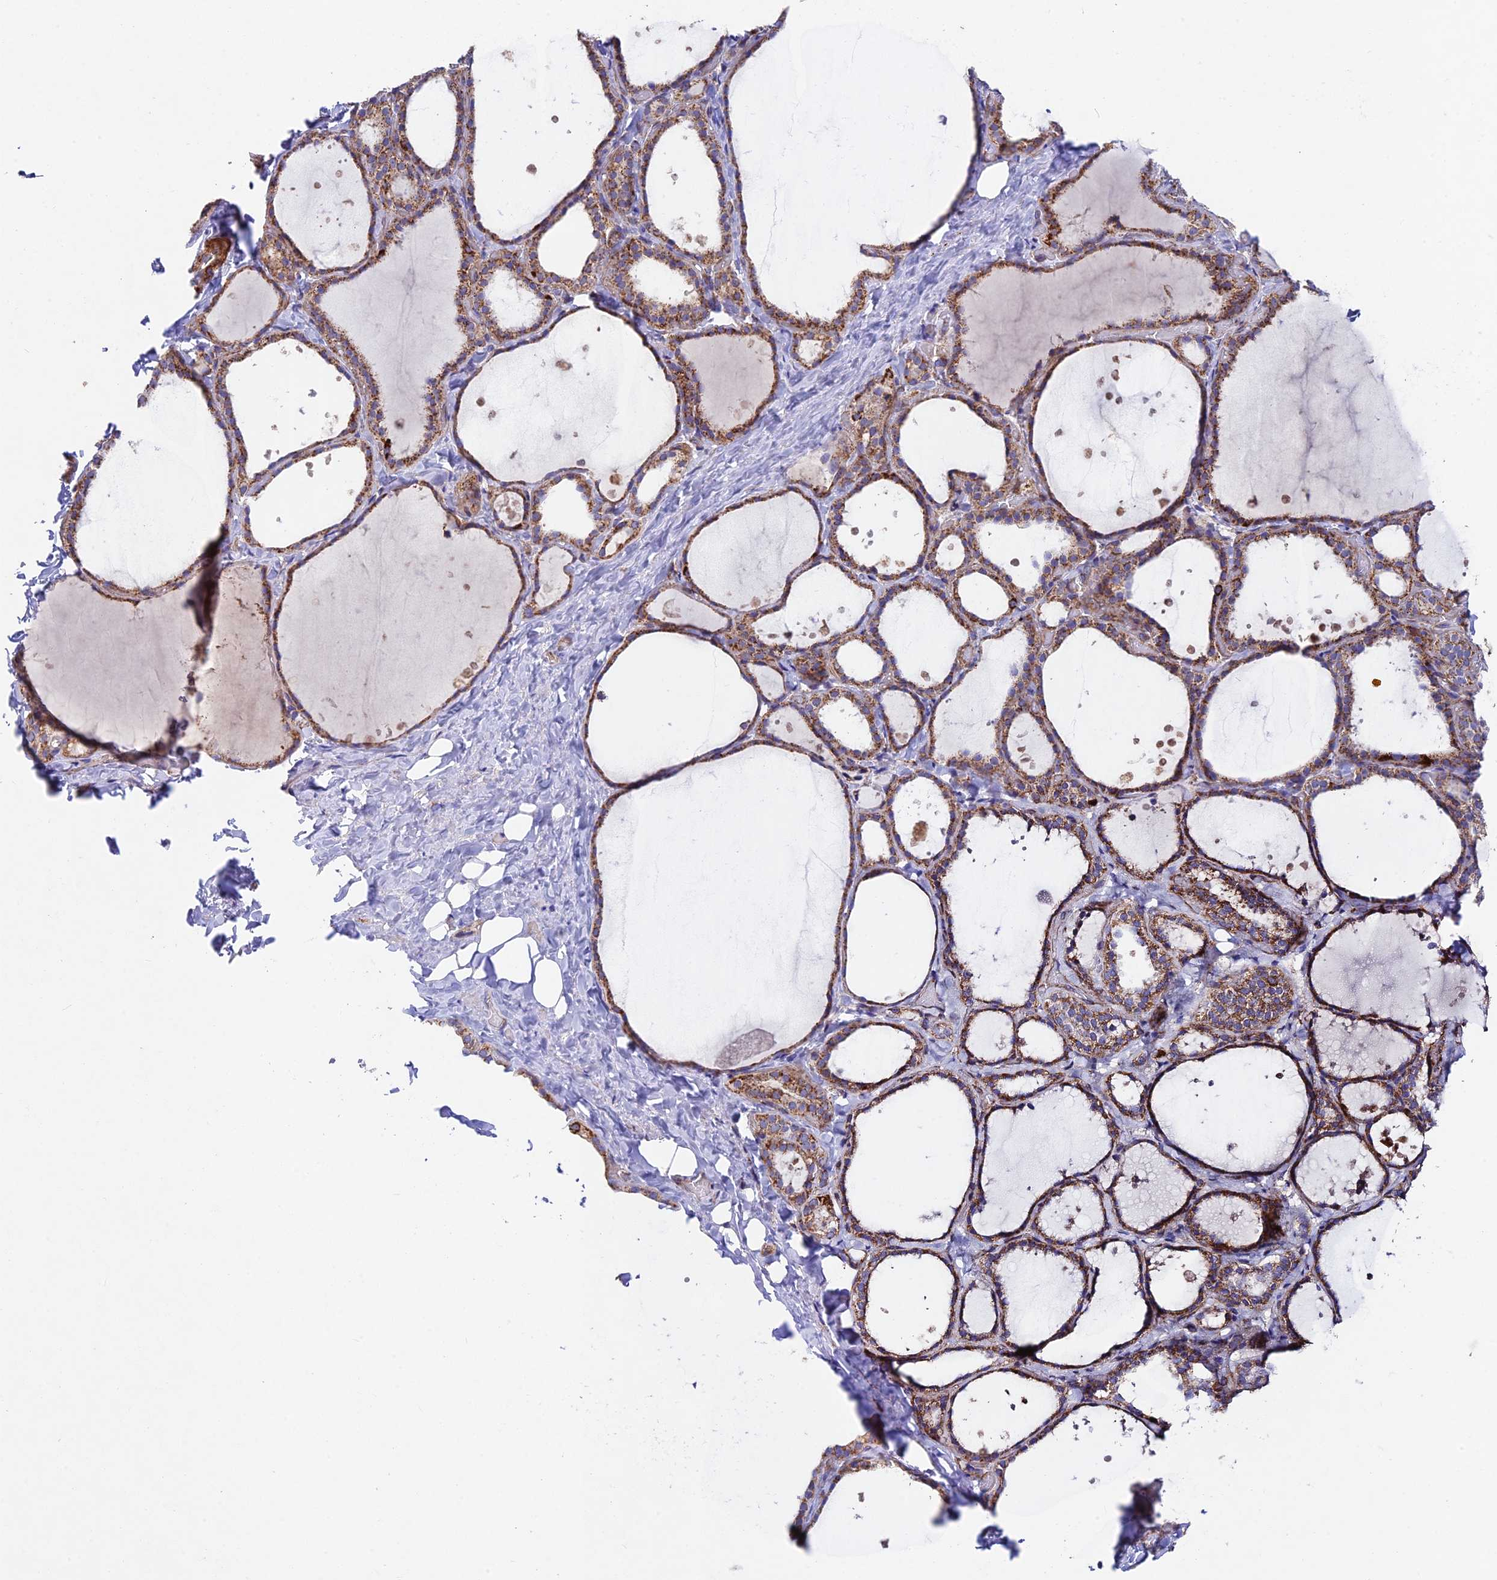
{"staining": {"intensity": "moderate", "quantity": ">75%", "location": "cytoplasmic/membranous"}, "tissue": "thyroid gland", "cell_type": "Glandular cells", "image_type": "normal", "snomed": [{"axis": "morphology", "description": "Normal tissue, NOS"}, {"axis": "topography", "description": "Thyroid gland"}], "caption": "Immunohistochemistry micrograph of unremarkable thyroid gland stained for a protein (brown), which displays medium levels of moderate cytoplasmic/membranous staining in approximately >75% of glandular cells.", "gene": "KHDC3L", "patient": {"sex": "female", "age": 44}}